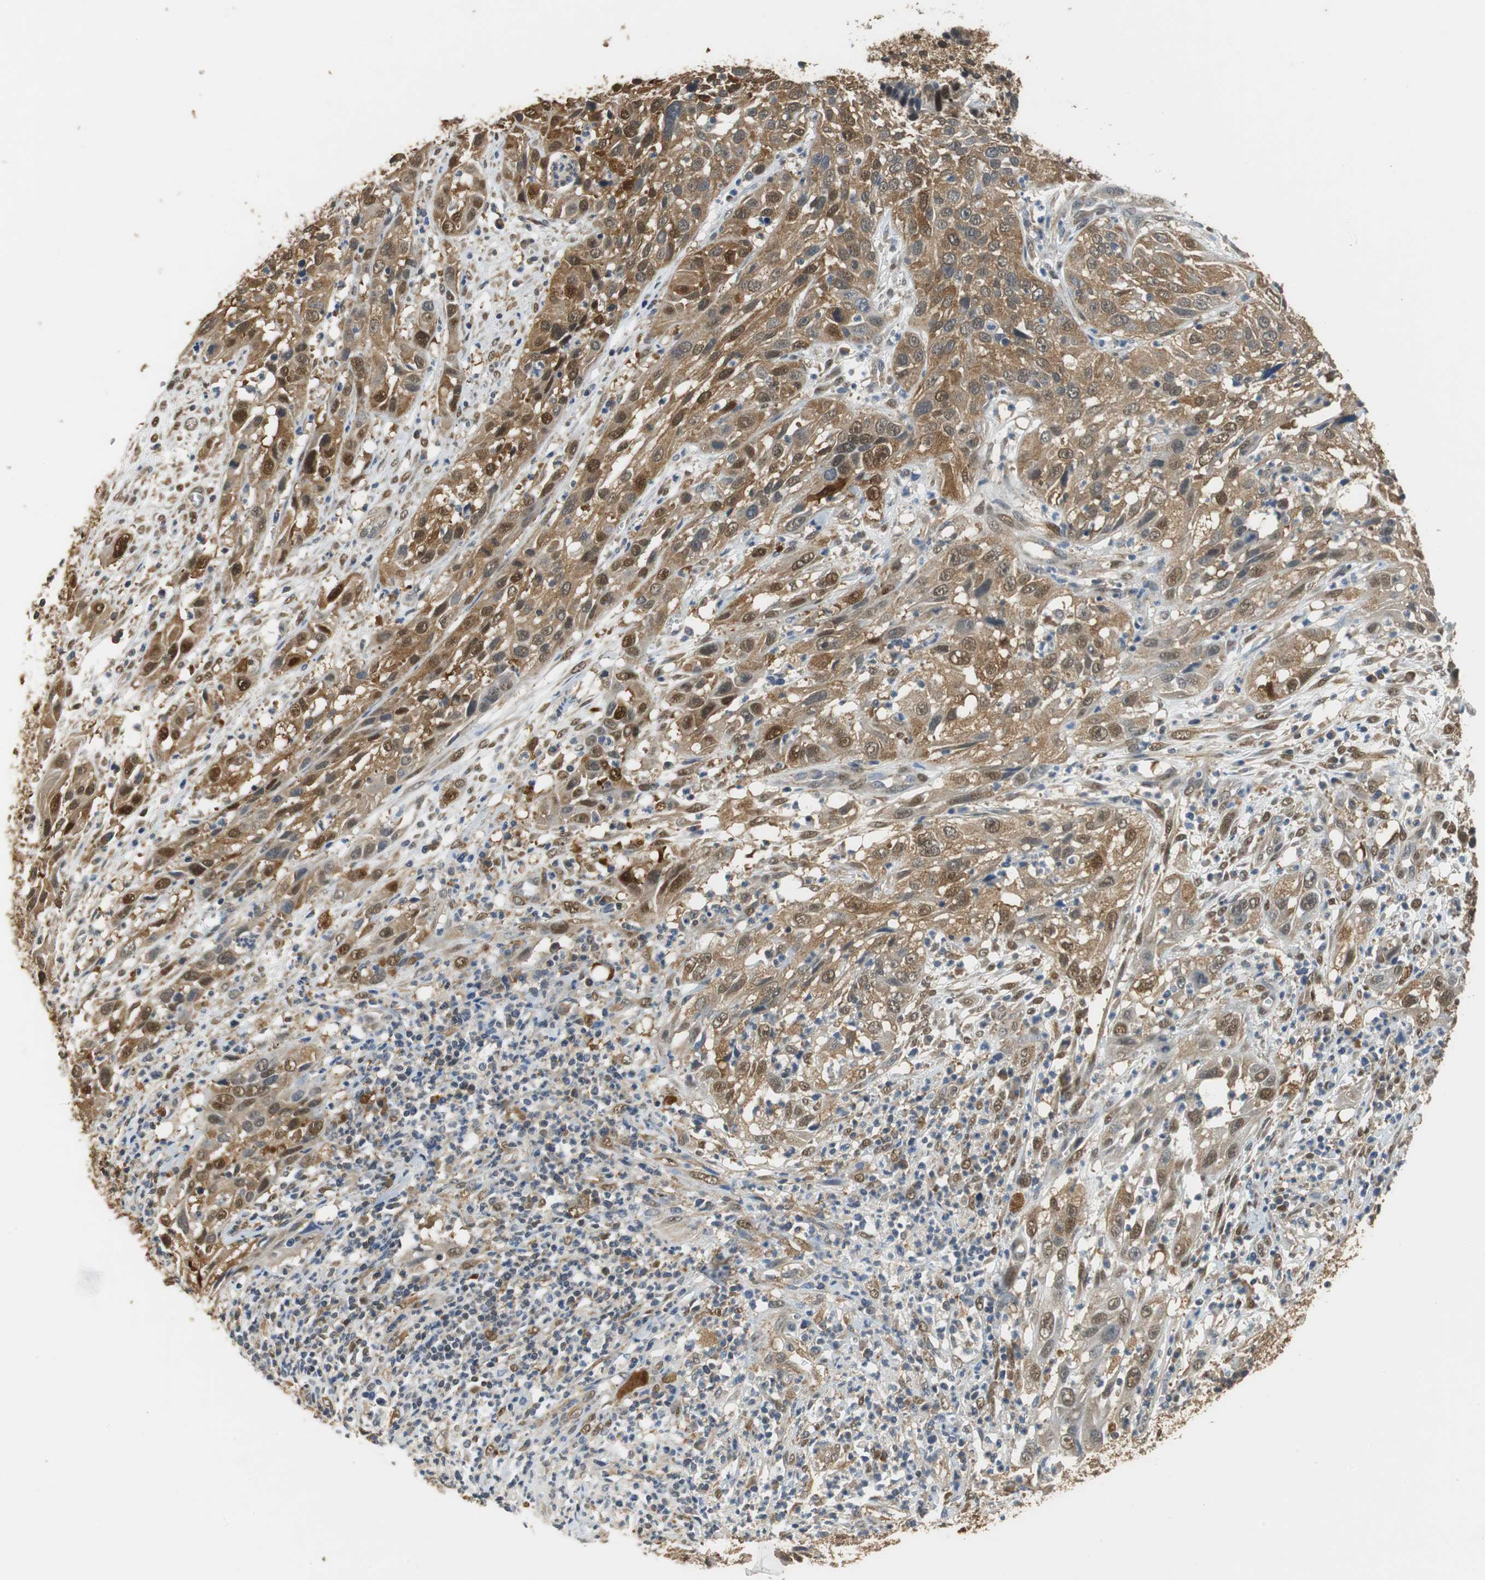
{"staining": {"intensity": "moderate", "quantity": ">75%", "location": "cytoplasmic/membranous,nuclear"}, "tissue": "cervical cancer", "cell_type": "Tumor cells", "image_type": "cancer", "snomed": [{"axis": "morphology", "description": "Squamous cell carcinoma, NOS"}, {"axis": "topography", "description": "Cervix"}], "caption": "Immunohistochemical staining of human cervical squamous cell carcinoma exhibits medium levels of moderate cytoplasmic/membranous and nuclear protein staining in approximately >75% of tumor cells. (DAB IHC with brightfield microscopy, high magnification).", "gene": "UBQLN2", "patient": {"sex": "female", "age": 32}}